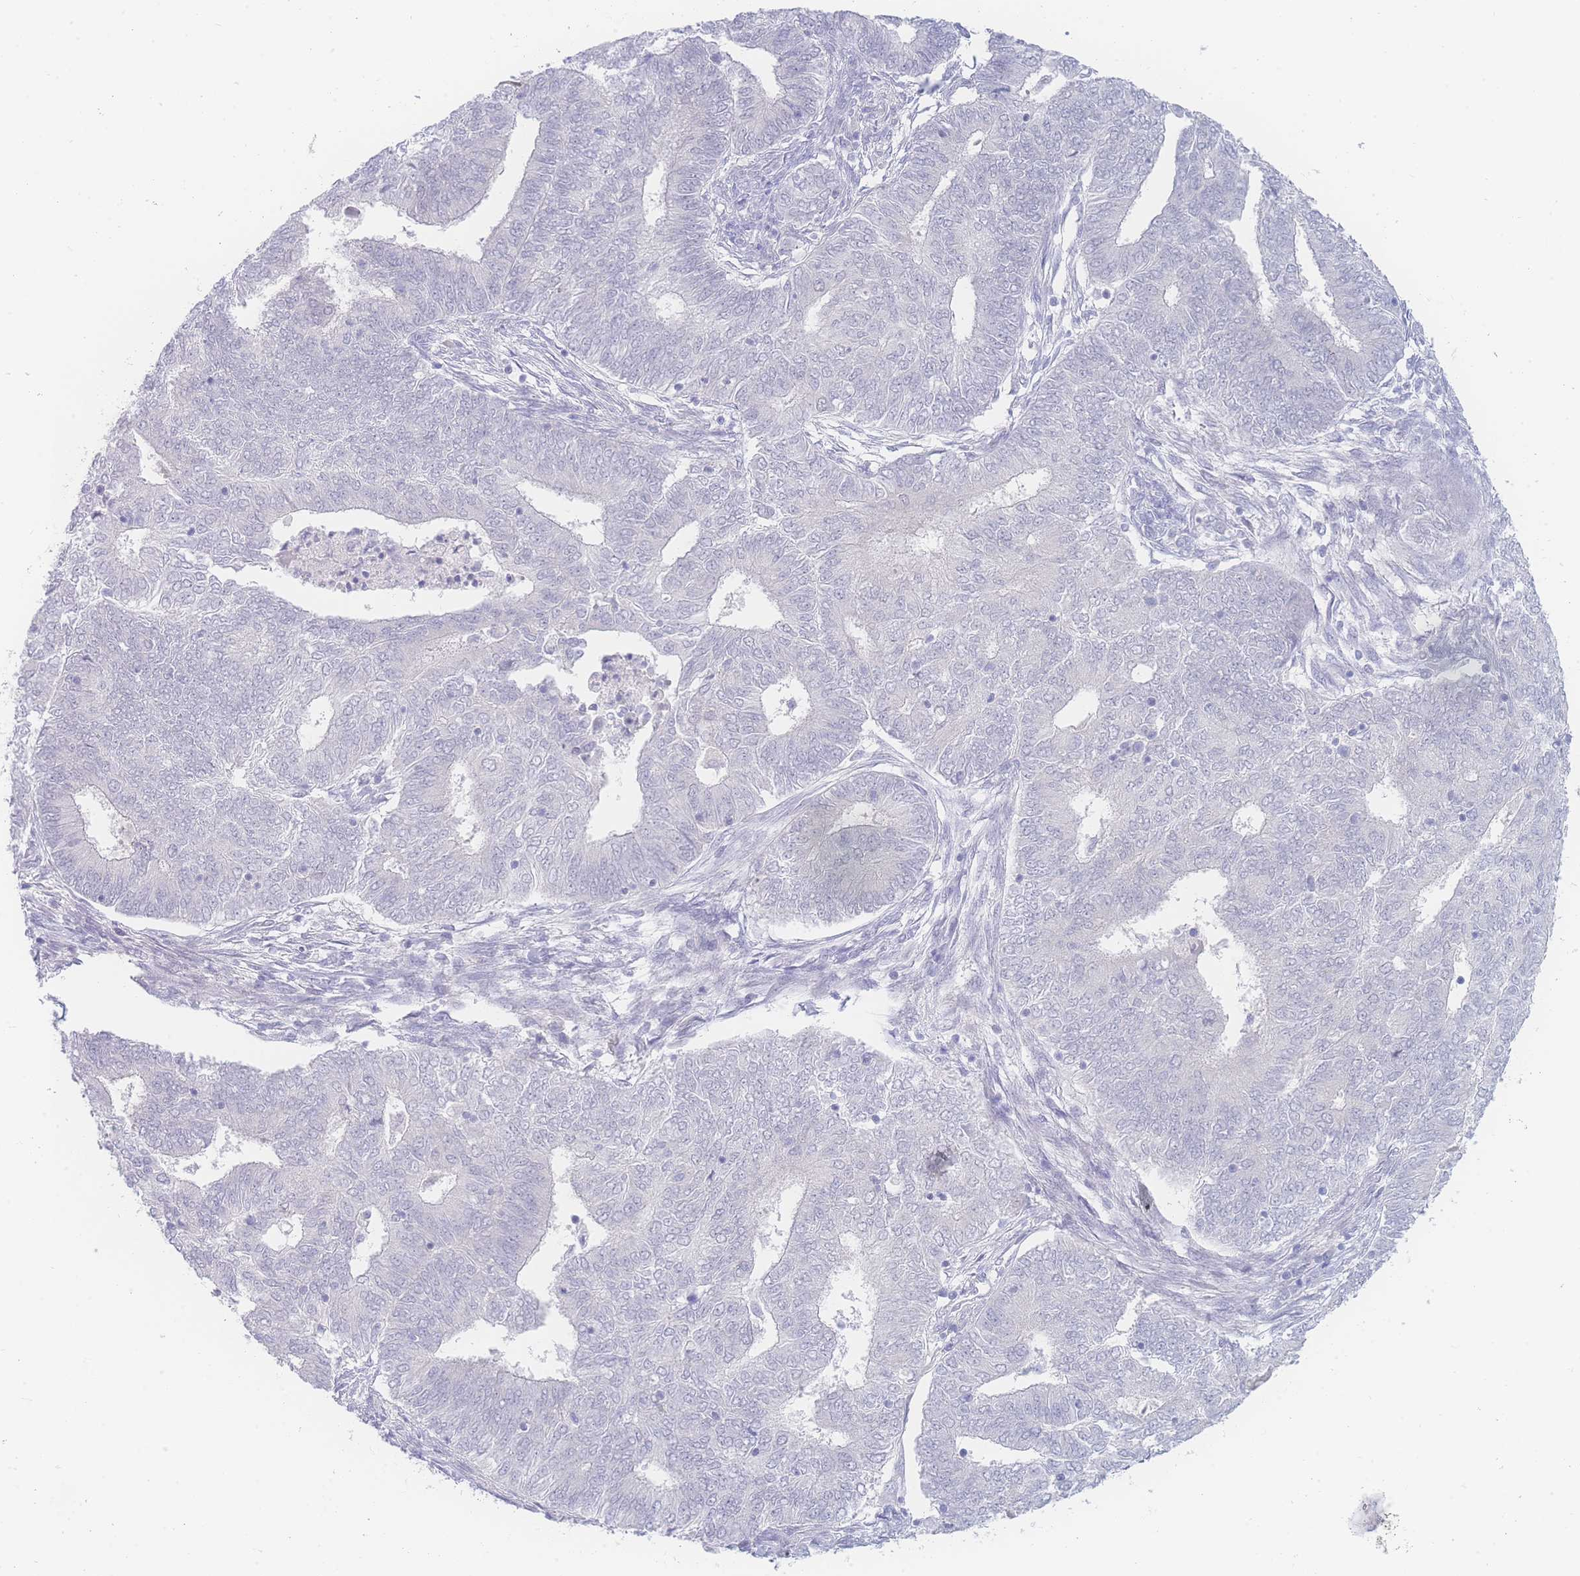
{"staining": {"intensity": "negative", "quantity": "none", "location": "none"}, "tissue": "endometrial cancer", "cell_type": "Tumor cells", "image_type": "cancer", "snomed": [{"axis": "morphology", "description": "Adenocarcinoma, NOS"}, {"axis": "topography", "description": "Endometrium"}], "caption": "Immunohistochemical staining of human endometrial adenocarcinoma exhibits no significant positivity in tumor cells.", "gene": "PRSS22", "patient": {"sex": "female", "age": 62}}